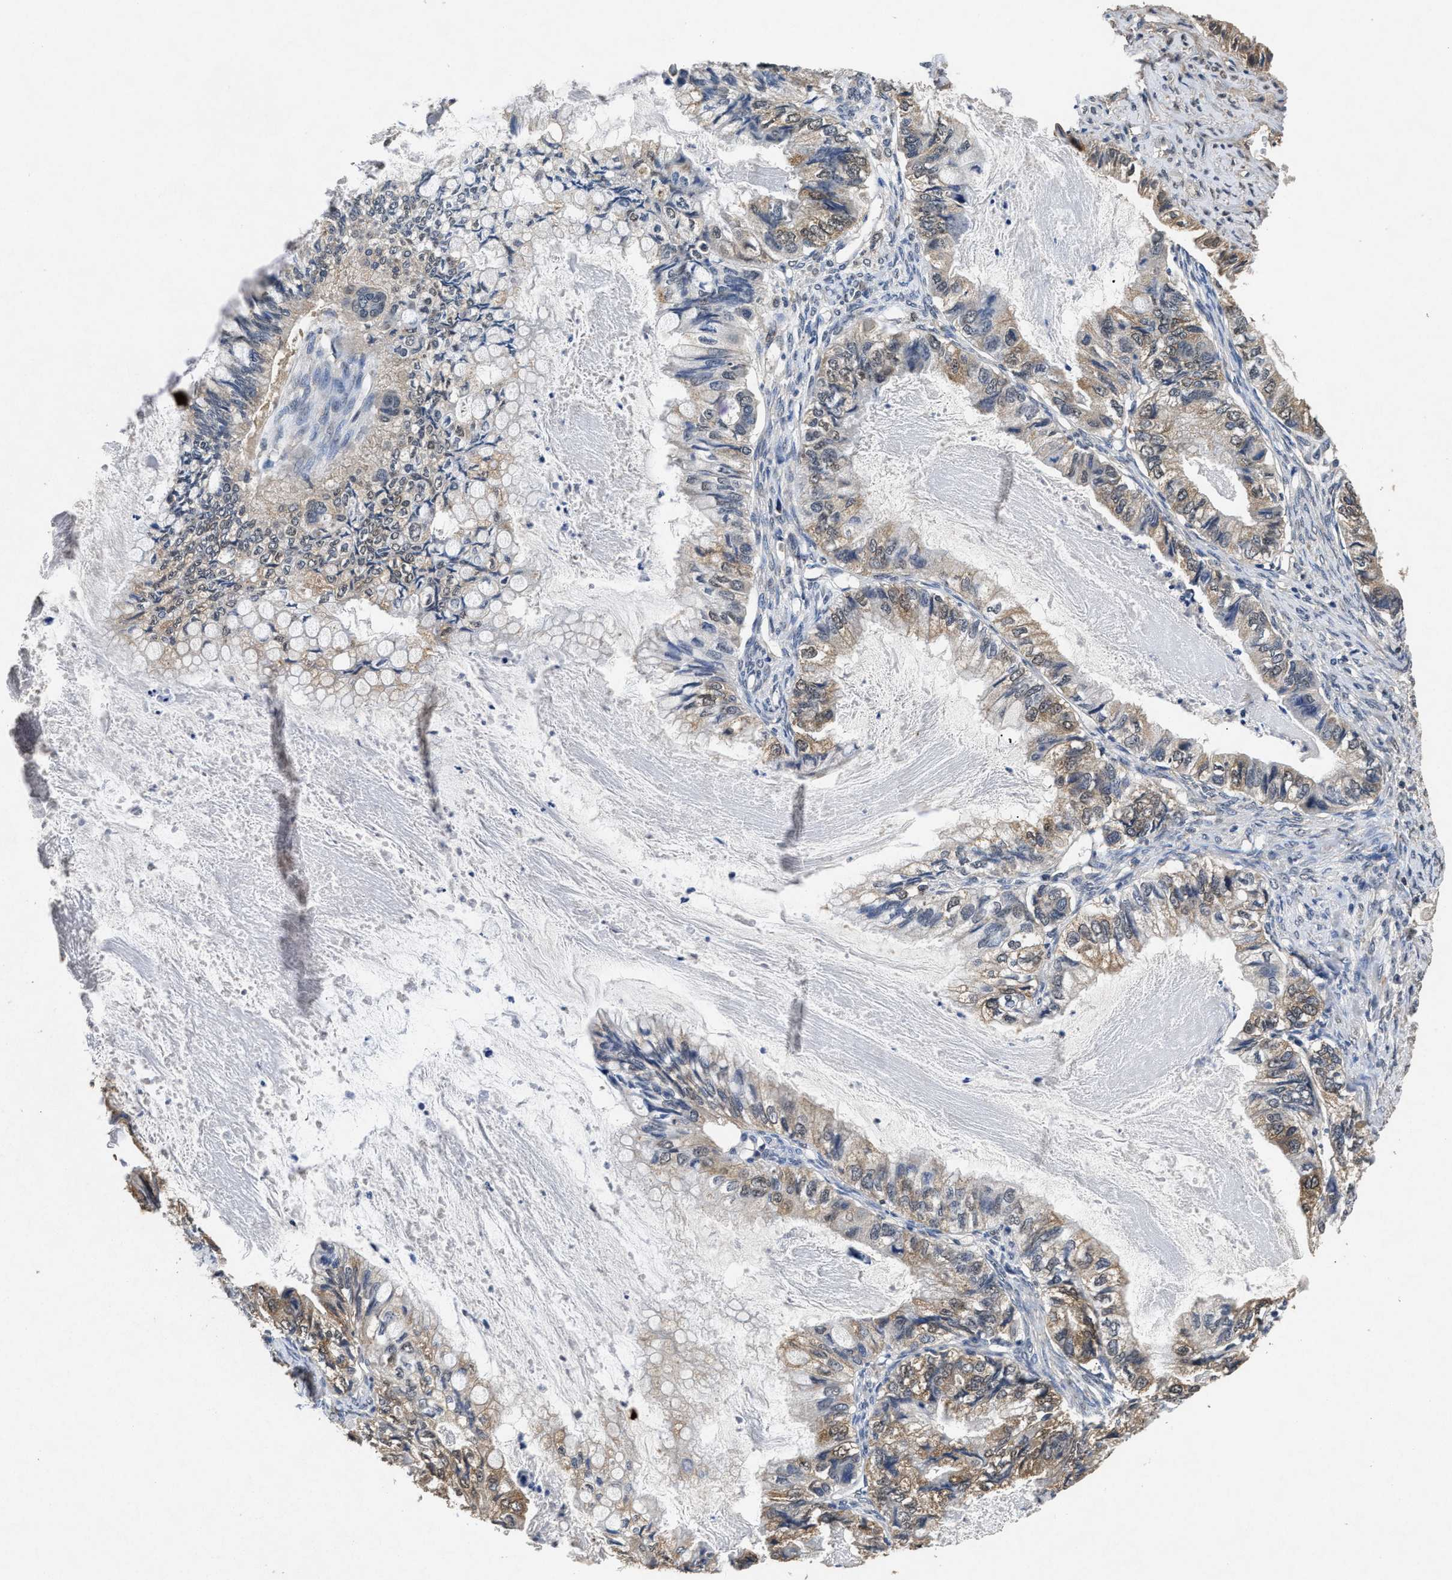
{"staining": {"intensity": "moderate", "quantity": "25%-75%", "location": "cytoplasmic/membranous"}, "tissue": "ovarian cancer", "cell_type": "Tumor cells", "image_type": "cancer", "snomed": [{"axis": "morphology", "description": "Cystadenocarcinoma, mucinous, NOS"}, {"axis": "topography", "description": "Ovary"}], "caption": "Immunohistochemical staining of human ovarian cancer (mucinous cystadenocarcinoma) exhibits moderate cytoplasmic/membranous protein staining in approximately 25%-75% of tumor cells.", "gene": "ACAT2", "patient": {"sex": "female", "age": 80}}